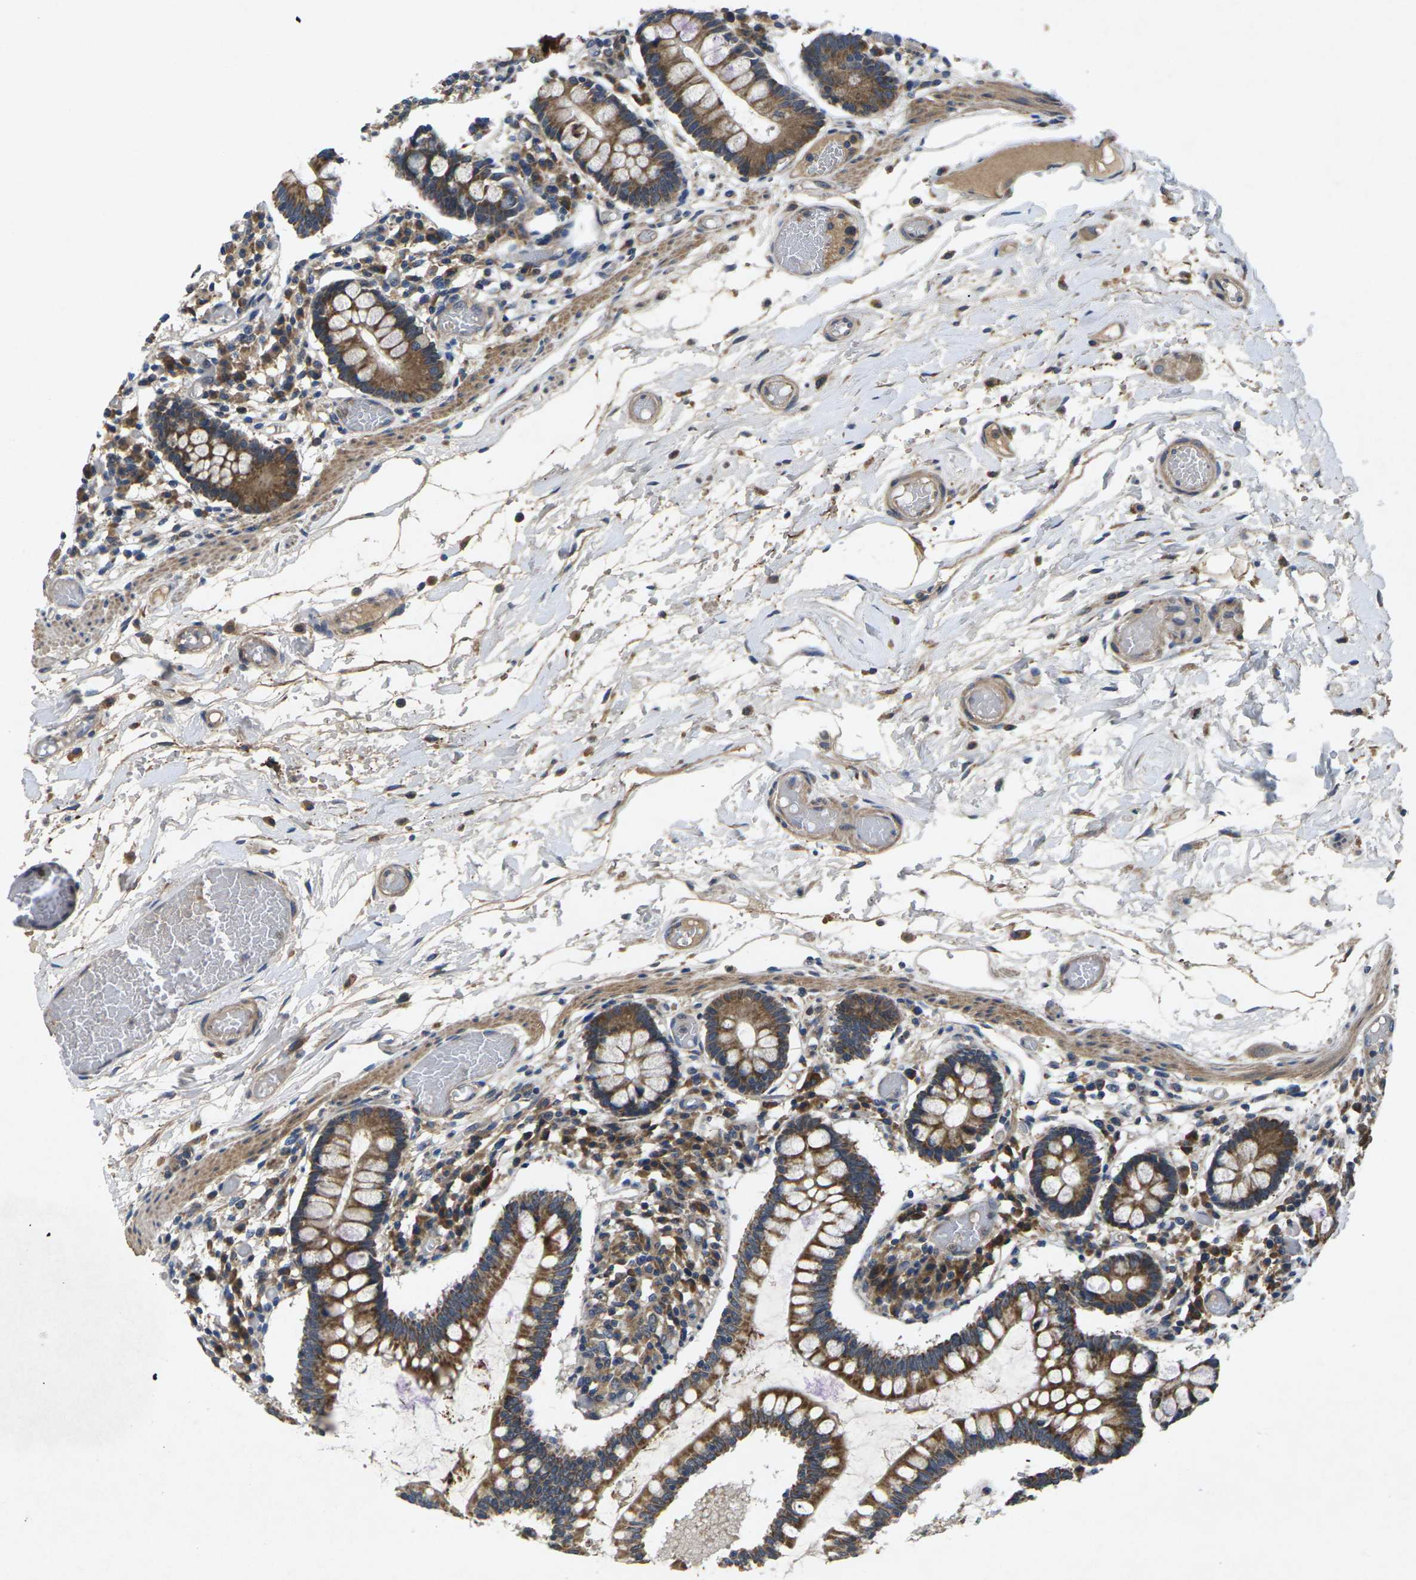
{"staining": {"intensity": "strong", "quantity": ">75%", "location": "cytoplasmic/membranous"}, "tissue": "small intestine", "cell_type": "Glandular cells", "image_type": "normal", "snomed": [{"axis": "morphology", "description": "Normal tissue, NOS"}, {"axis": "topography", "description": "Small intestine"}], "caption": "Immunohistochemistry (IHC) photomicrograph of normal human small intestine stained for a protein (brown), which reveals high levels of strong cytoplasmic/membranous positivity in approximately >75% of glandular cells.", "gene": "KIF1B", "patient": {"sex": "female", "age": 61}}